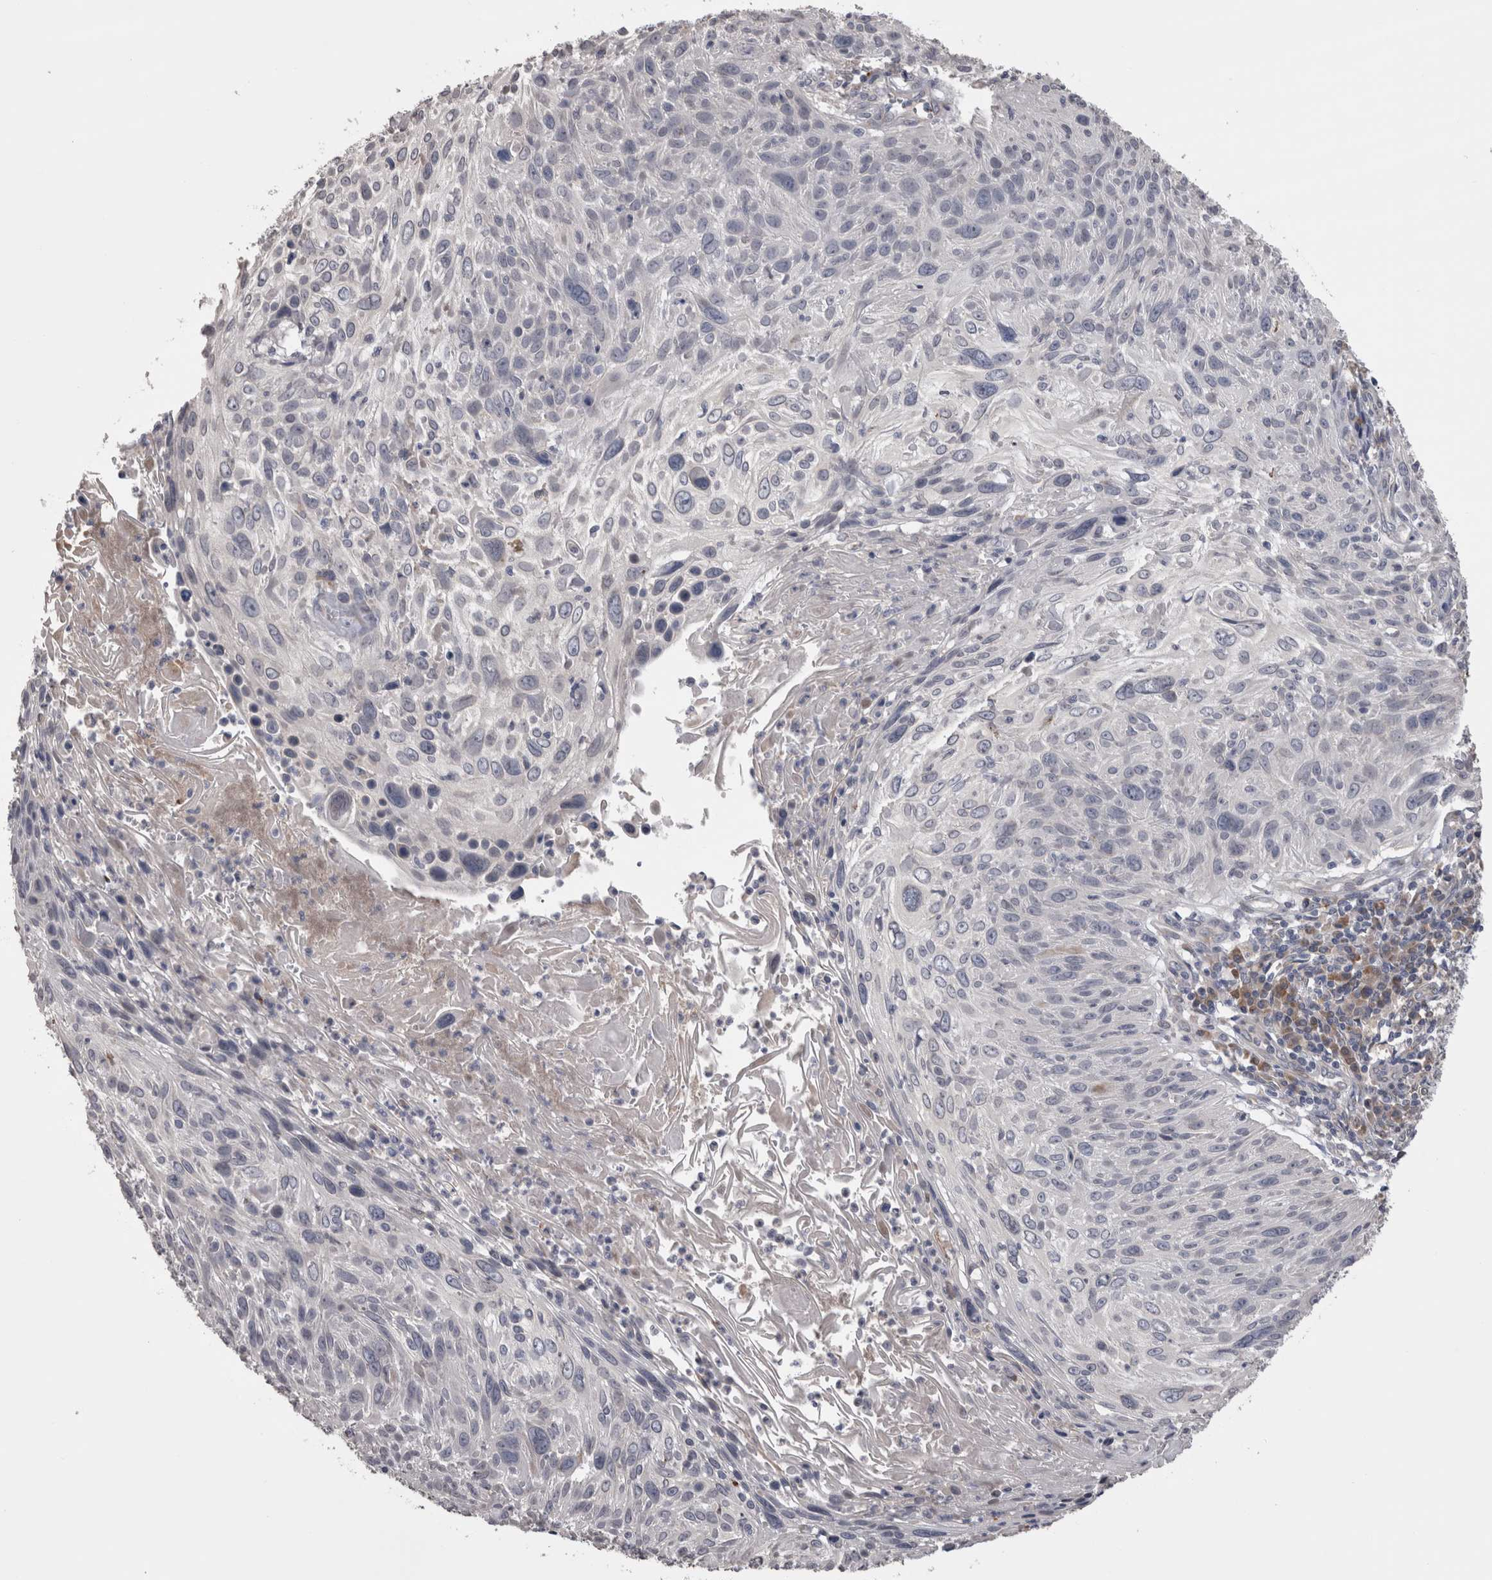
{"staining": {"intensity": "negative", "quantity": "none", "location": "none"}, "tissue": "cervical cancer", "cell_type": "Tumor cells", "image_type": "cancer", "snomed": [{"axis": "morphology", "description": "Squamous cell carcinoma, NOS"}, {"axis": "topography", "description": "Cervix"}], "caption": "IHC photomicrograph of neoplastic tissue: human cervical cancer stained with DAB (3,3'-diaminobenzidine) exhibits no significant protein positivity in tumor cells.", "gene": "STC1", "patient": {"sex": "female", "age": 51}}